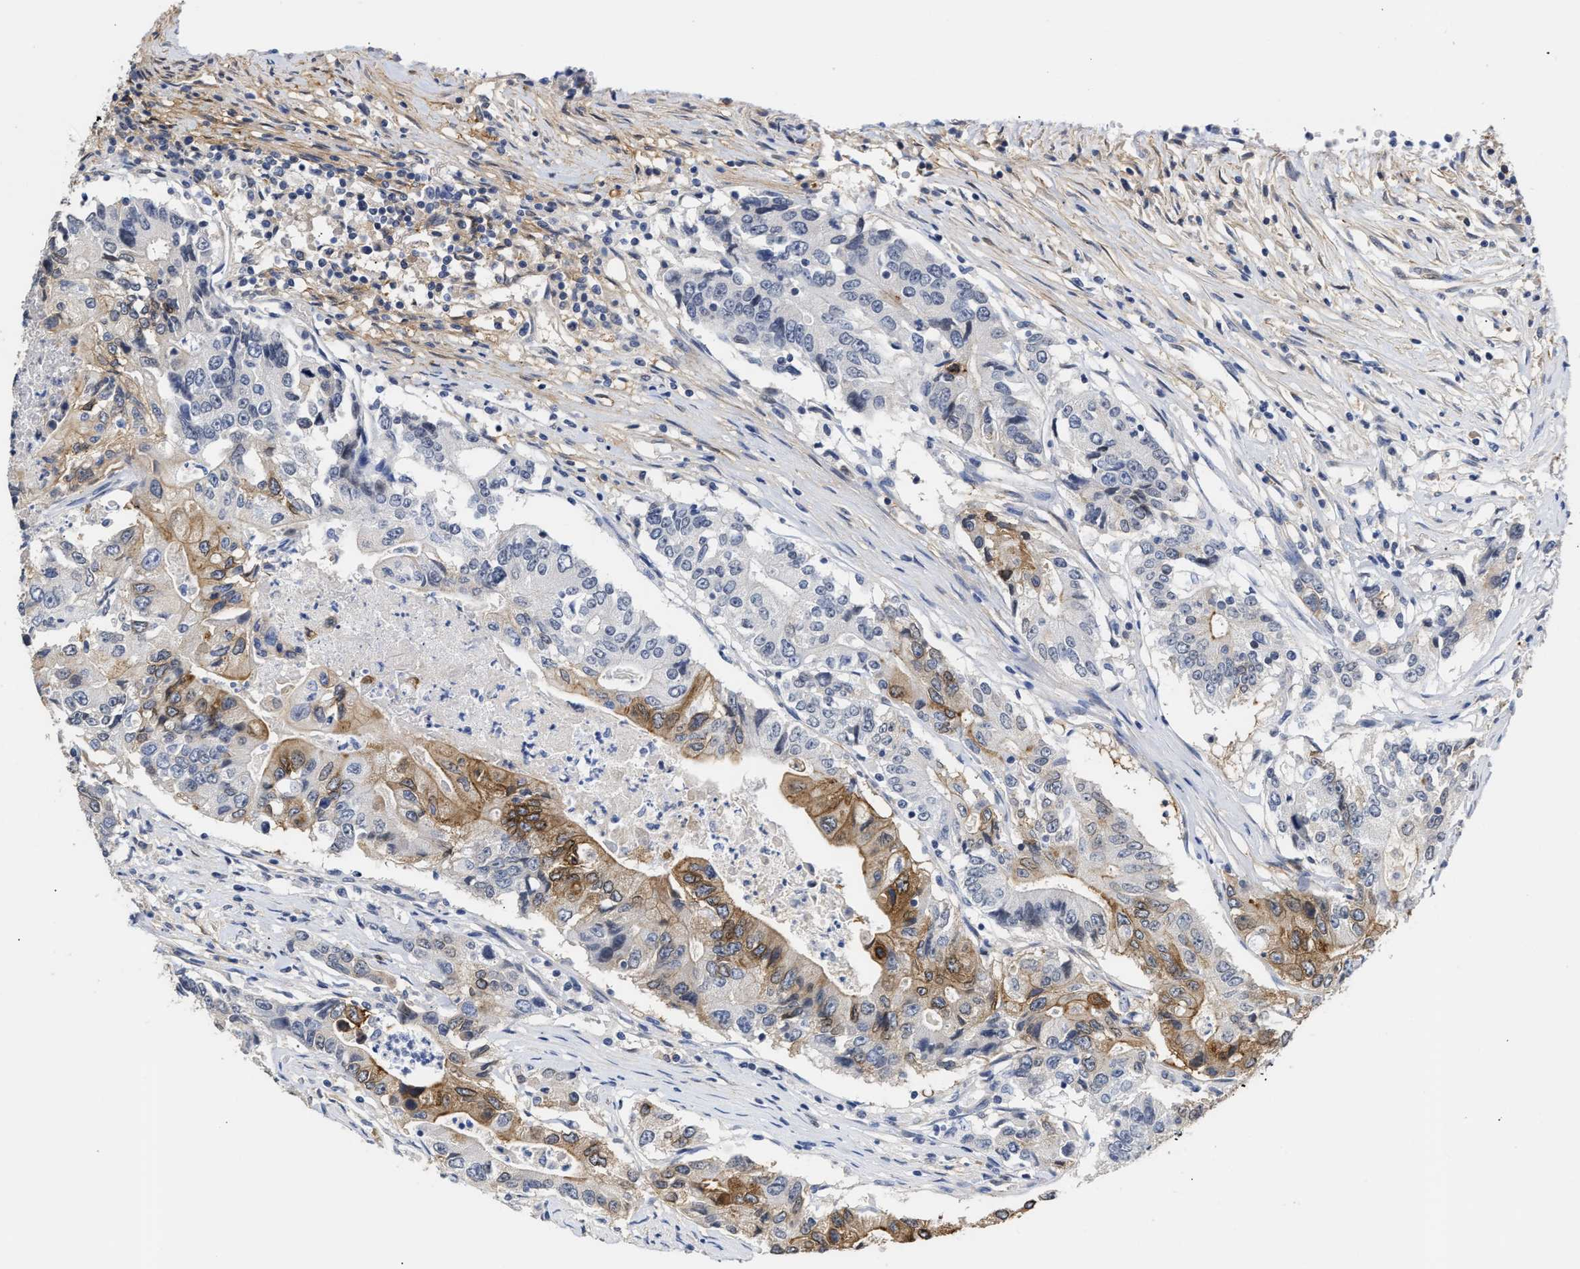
{"staining": {"intensity": "moderate", "quantity": "25%-75%", "location": "cytoplasmic/membranous"}, "tissue": "colorectal cancer", "cell_type": "Tumor cells", "image_type": "cancer", "snomed": [{"axis": "morphology", "description": "Adenocarcinoma, NOS"}, {"axis": "topography", "description": "Colon"}], "caption": "DAB immunohistochemical staining of colorectal cancer reveals moderate cytoplasmic/membranous protein staining in approximately 25%-75% of tumor cells.", "gene": "AHNAK2", "patient": {"sex": "female", "age": 77}}